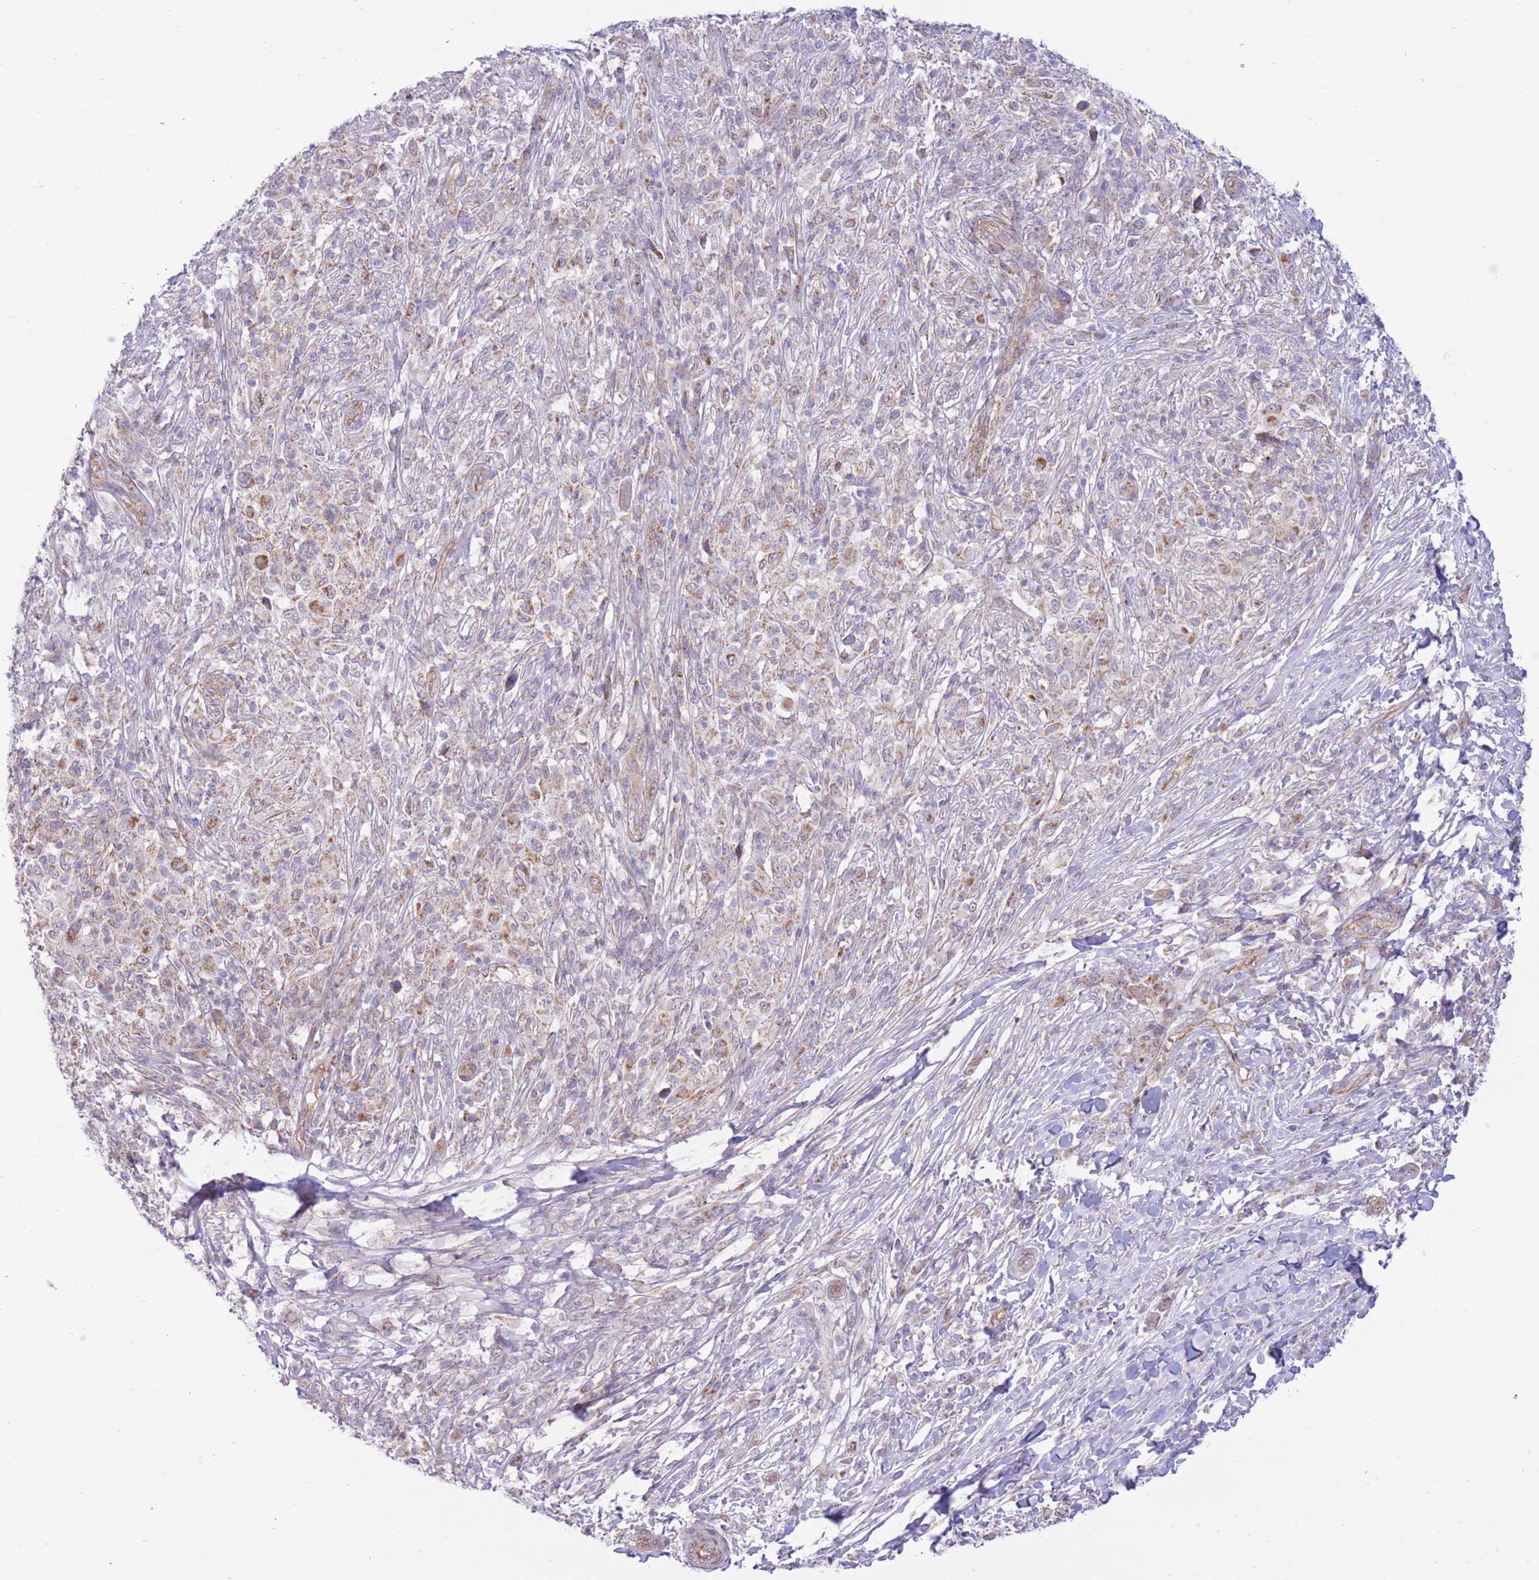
{"staining": {"intensity": "moderate", "quantity": "<25%", "location": "cytoplasmic/membranous"}, "tissue": "melanoma", "cell_type": "Tumor cells", "image_type": "cancer", "snomed": [{"axis": "morphology", "description": "Malignant melanoma, NOS"}, {"axis": "topography", "description": "Skin"}], "caption": "A high-resolution image shows immunohistochemistry staining of malignant melanoma, which displays moderate cytoplasmic/membranous expression in about <25% of tumor cells.", "gene": "MRPS31", "patient": {"sex": "male", "age": 66}}